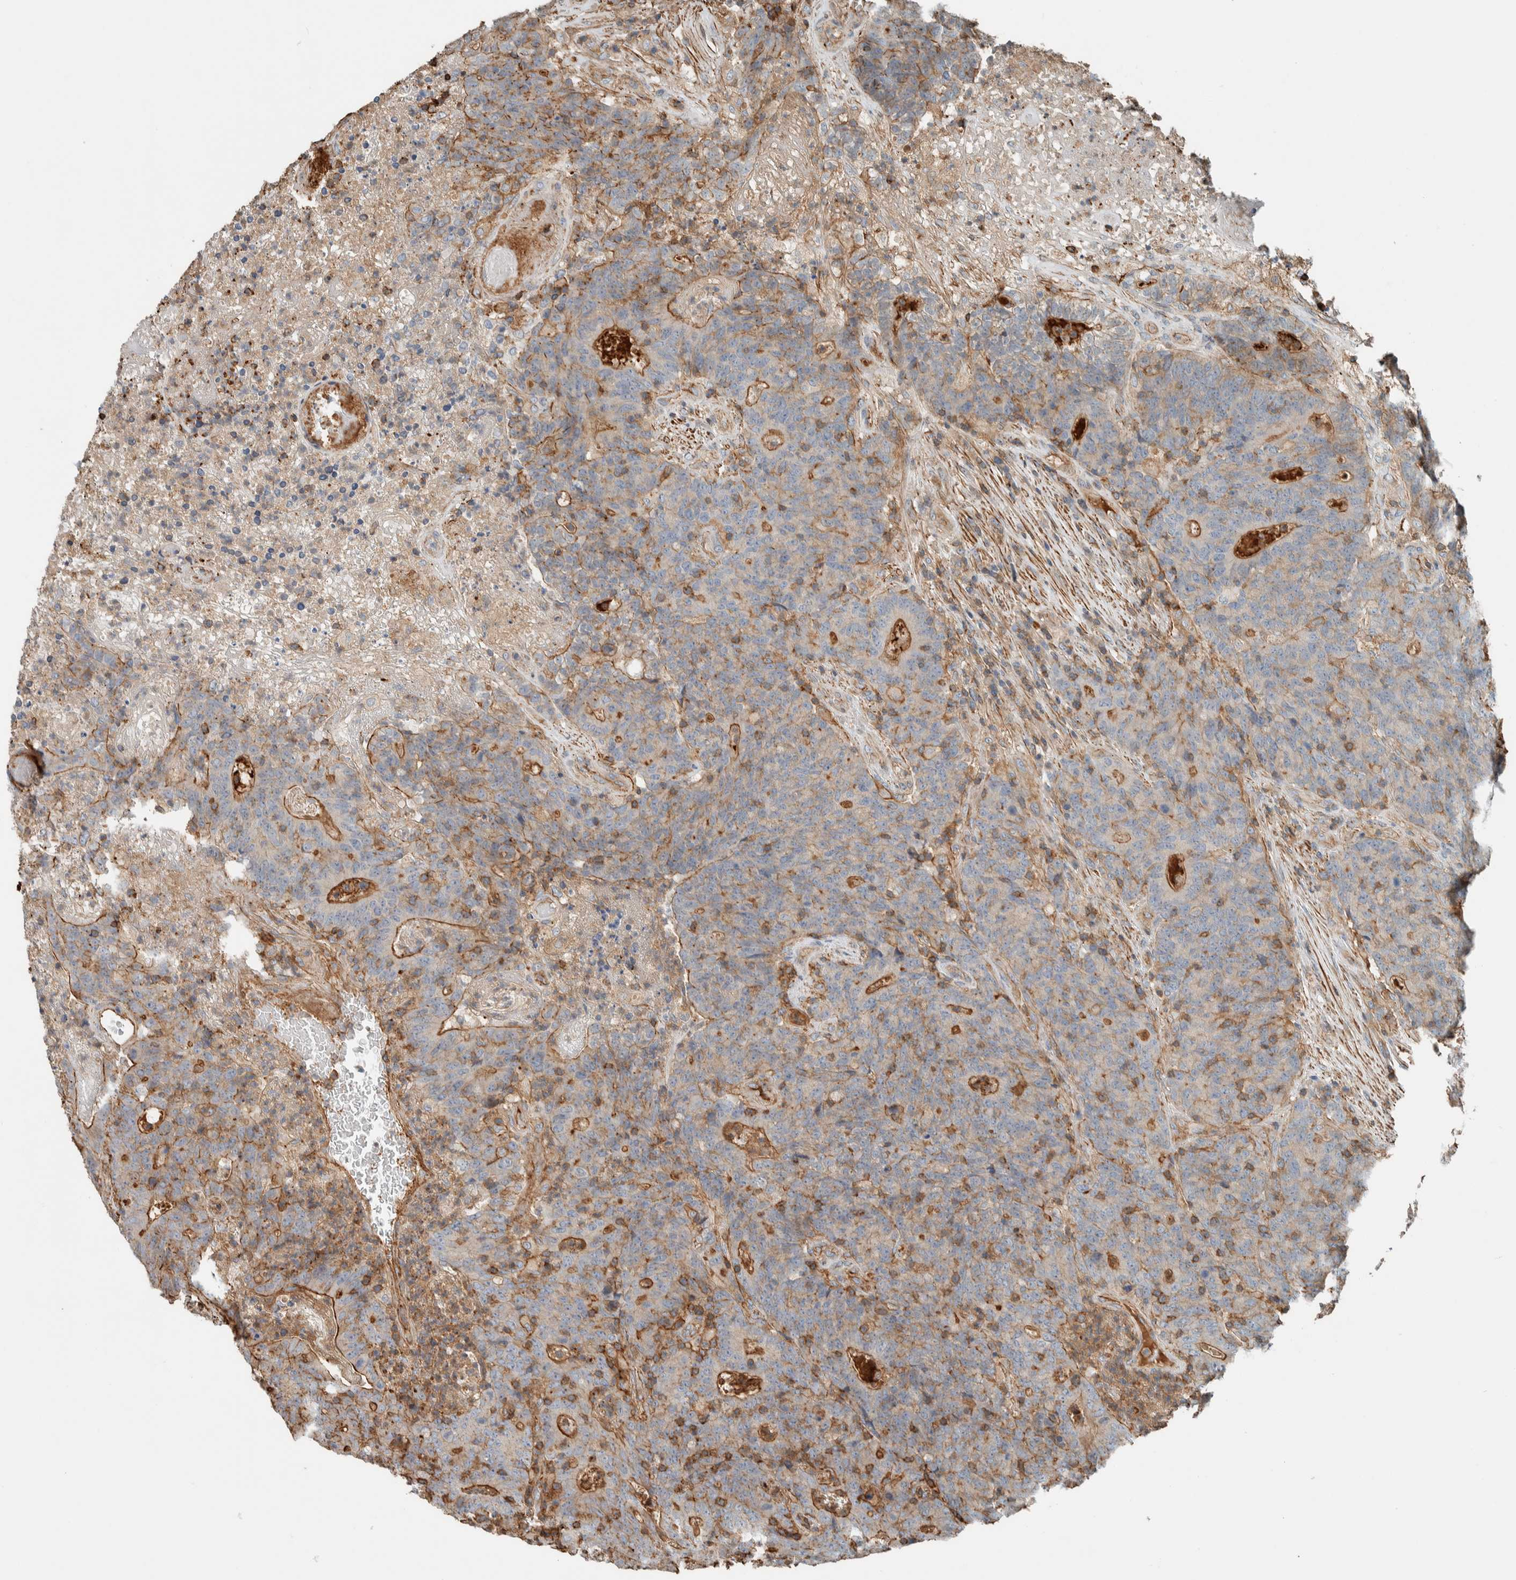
{"staining": {"intensity": "moderate", "quantity": "25%-75%", "location": "cytoplasmic/membranous"}, "tissue": "colorectal cancer", "cell_type": "Tumor cells", "image_type": "cancer", "snomed": [{"axis": "morphology", "description": "Normal tissue, NOS"}, {"axis": "morphology", "description": "Adenocarcinoma, NOS"}, {"axis": "topography", "description": "Colon"}], "caption": "A medium amount of moderate cytoplasmic/membranous expression is seen in about 25%-75% of tumor cells in colorectal cancer (adenocarcinoma) tissue.", "gene": "CTBP2", "patient": {"sex": "female", "age": 75}}